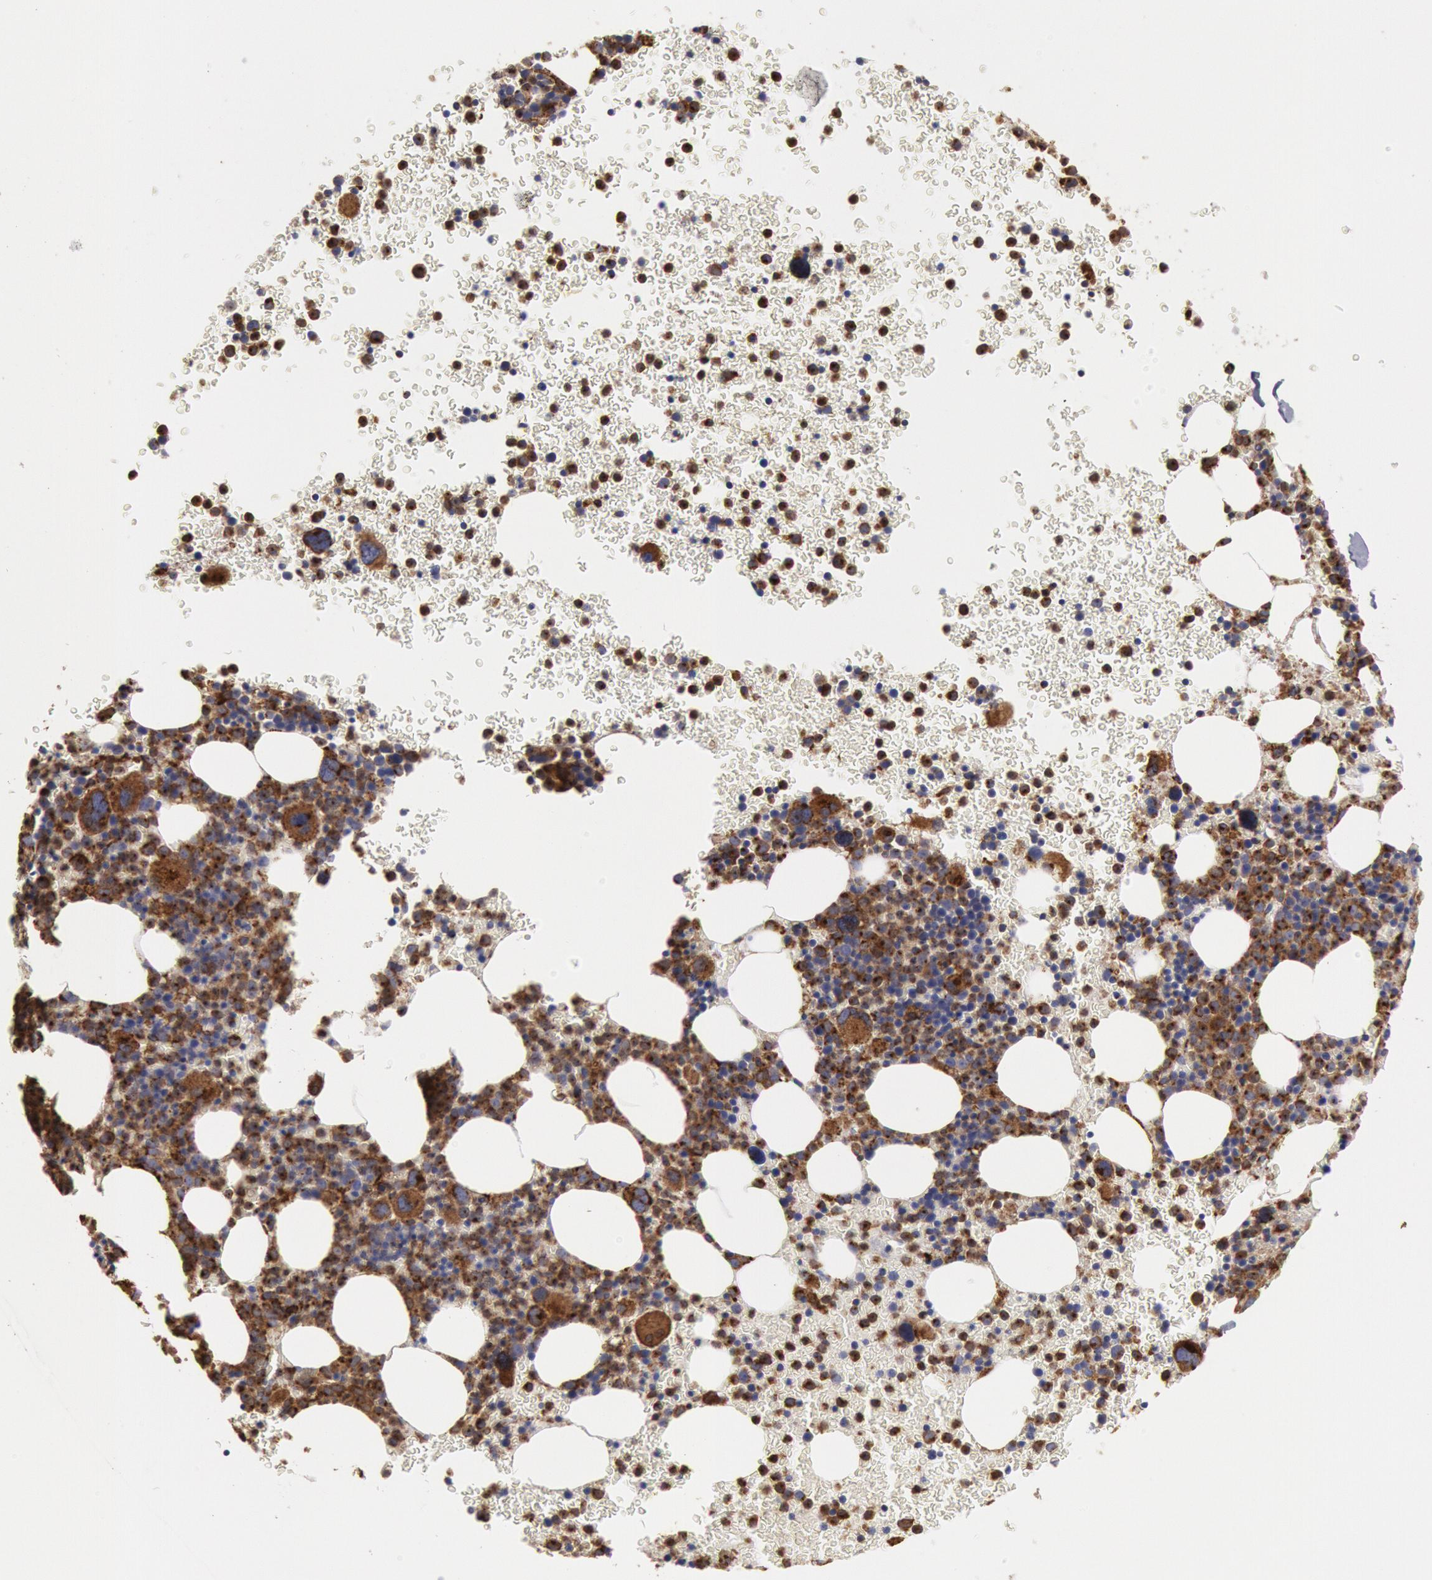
{"staining": {"intensity": "strong", "quantity": ">75%", "location": "cytoplasmic/membranous,nuclear"}, "tissue": "bone marrow", "cell_type": "Hematopoietic cells", "image_type": "normal", "snomed": [{"axis": "morphology", "description": "Normal tissue, NOS"}, {"axis": "topography", "description": "Bone marrow"}], "caption": "Immunohistochemistry (IHC) photomicrograph of normal bone marrow stained for a protein (brown), which demonstrates high levels of strong cytoplasmic/membranous,nuclear expression in about >75% of hematopoietic cells.", "gene": "ERP44", "patient": {"sex": "male", "age": 69}}